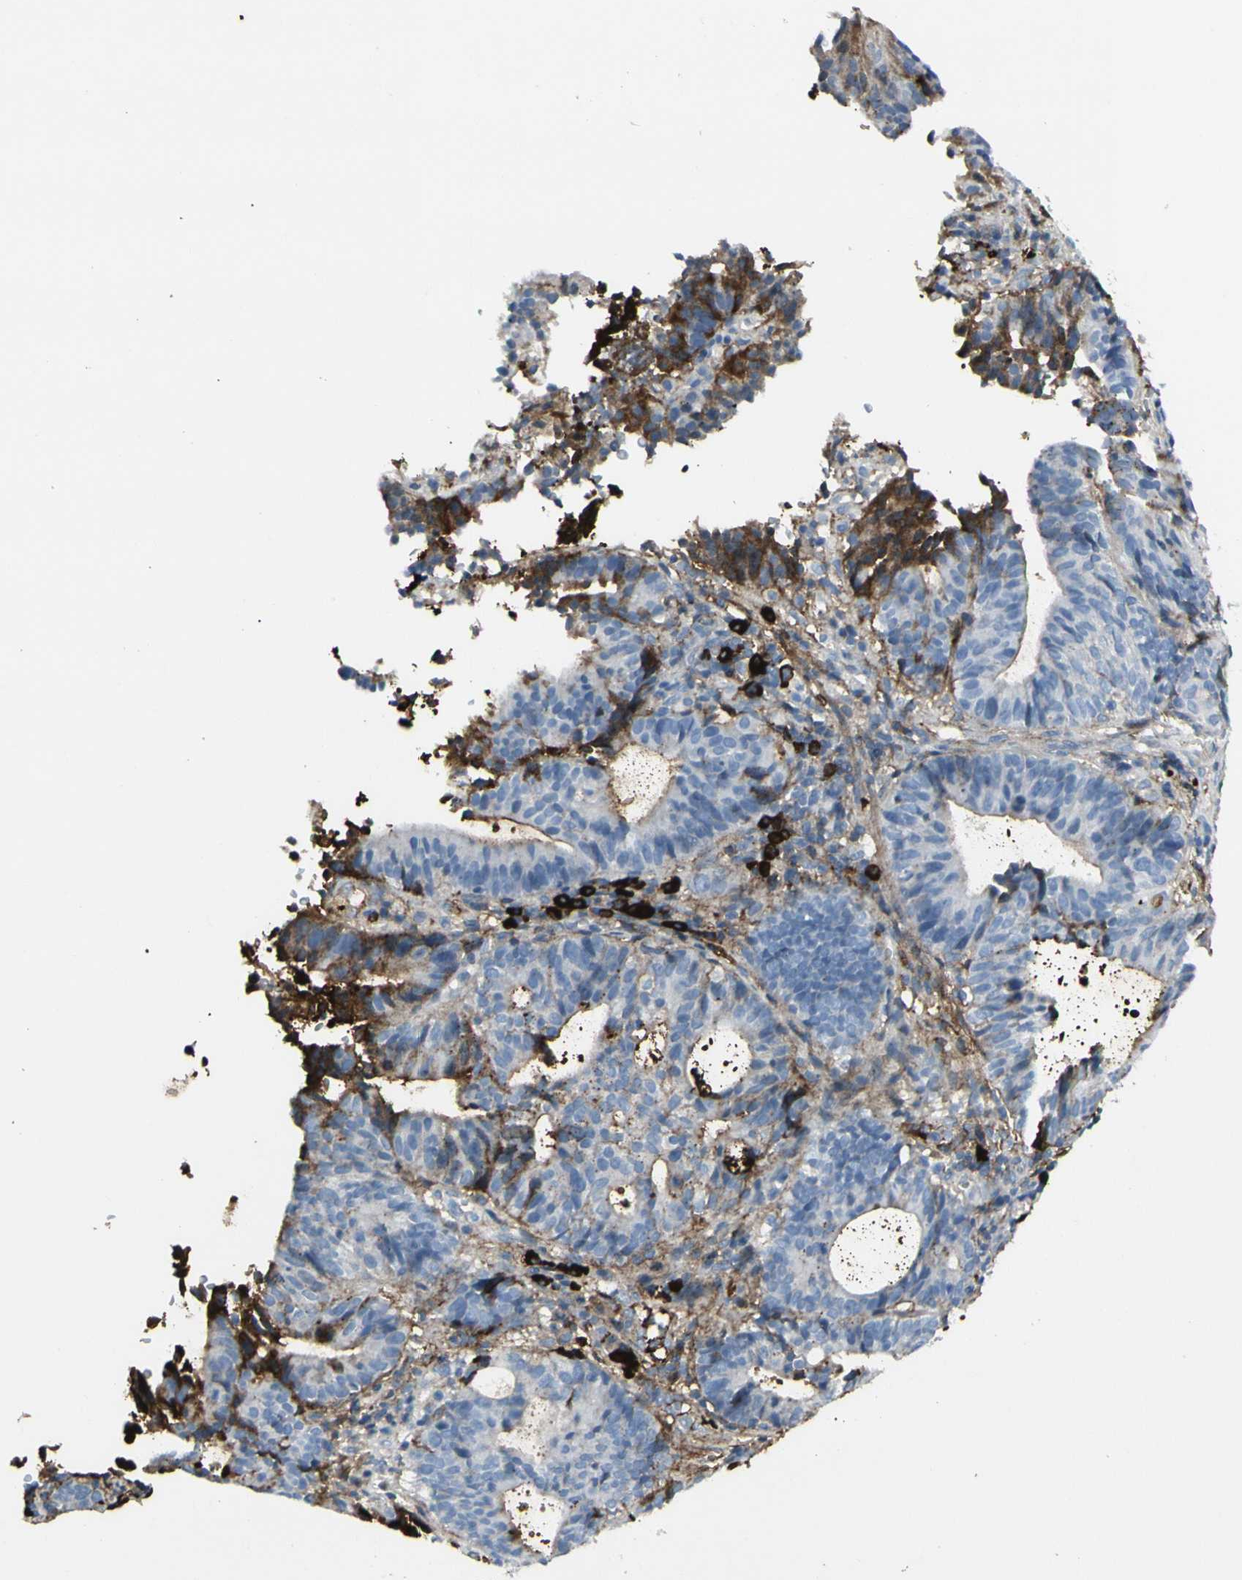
{"staining": {"intensity": "strong", "quantity": "<25%", "location": "cytoplasmic/membranous"}, "tissue": "endometrial cancer", "cell_type": "Tumor cells", "image_type": "cancer", "snomed": [{"axis": "morphology", "description": "Adenocarcinoma, NOS"}, {"axis": "topography", "description": "Uterus"}], "caption": "Protein expression analysis of endometrial cancer exhibits strong cytoplasmic/membranous expression in about <25% of tumor cells.", "gene": "IGHG1", "patient": {"sex": "female", "age": 83}}